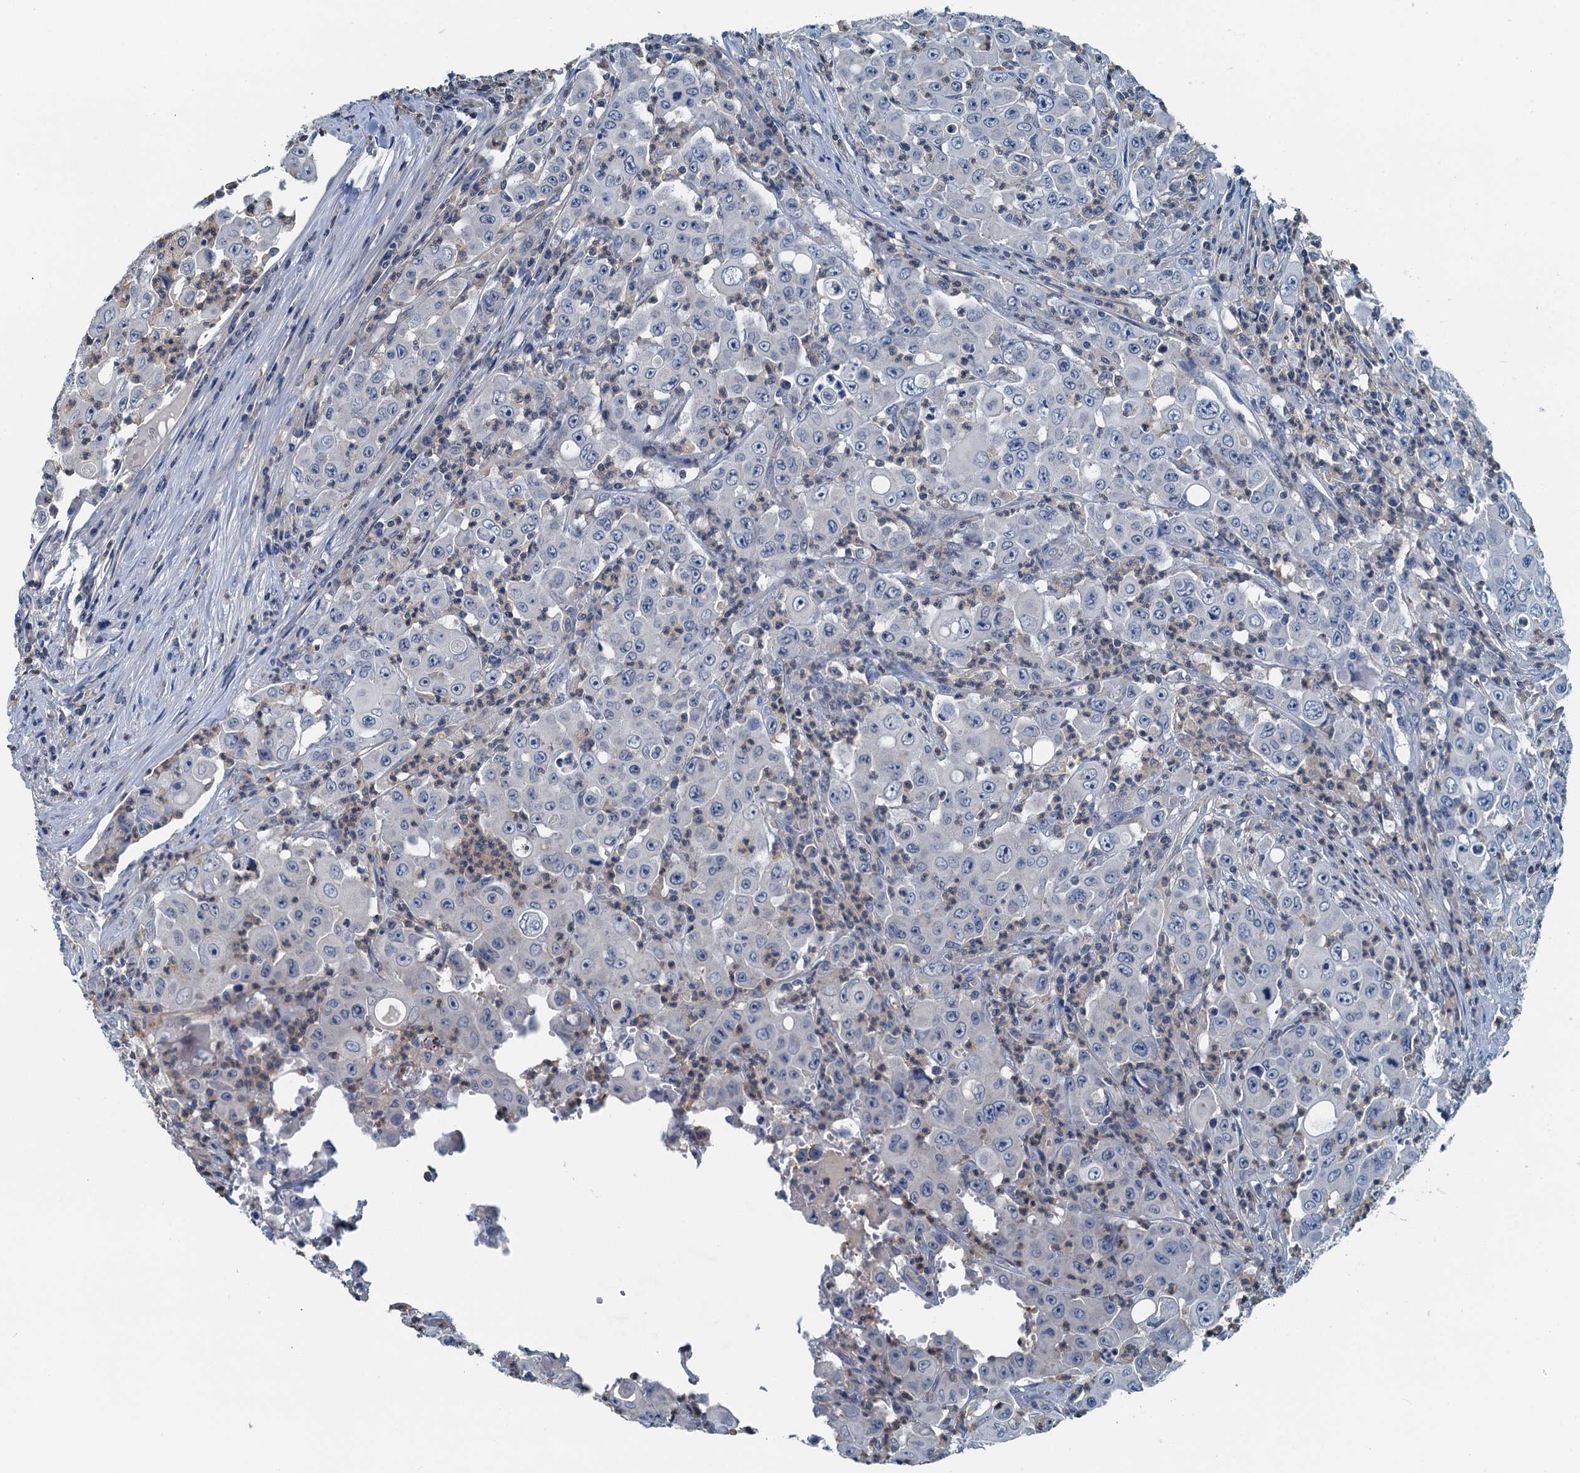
{"staining": {"intensity": "negative", "quantity": "none", "location": "none"}, "tissue": "colorectal cancer", "cell_type": "Tumor cells", "image_type": "cancer", "snomed": [{"axis": "morphology", "description": "Adenocarcinoma, NOS"}, {"axis": "topography", "description": "Colon"}], "caption": "This is an IHC image of adenocarcinoma (colorectal). There is no expression in tumor cells.", "gene": "THAP10", "patient": {"sex": "male", "age": 51}}